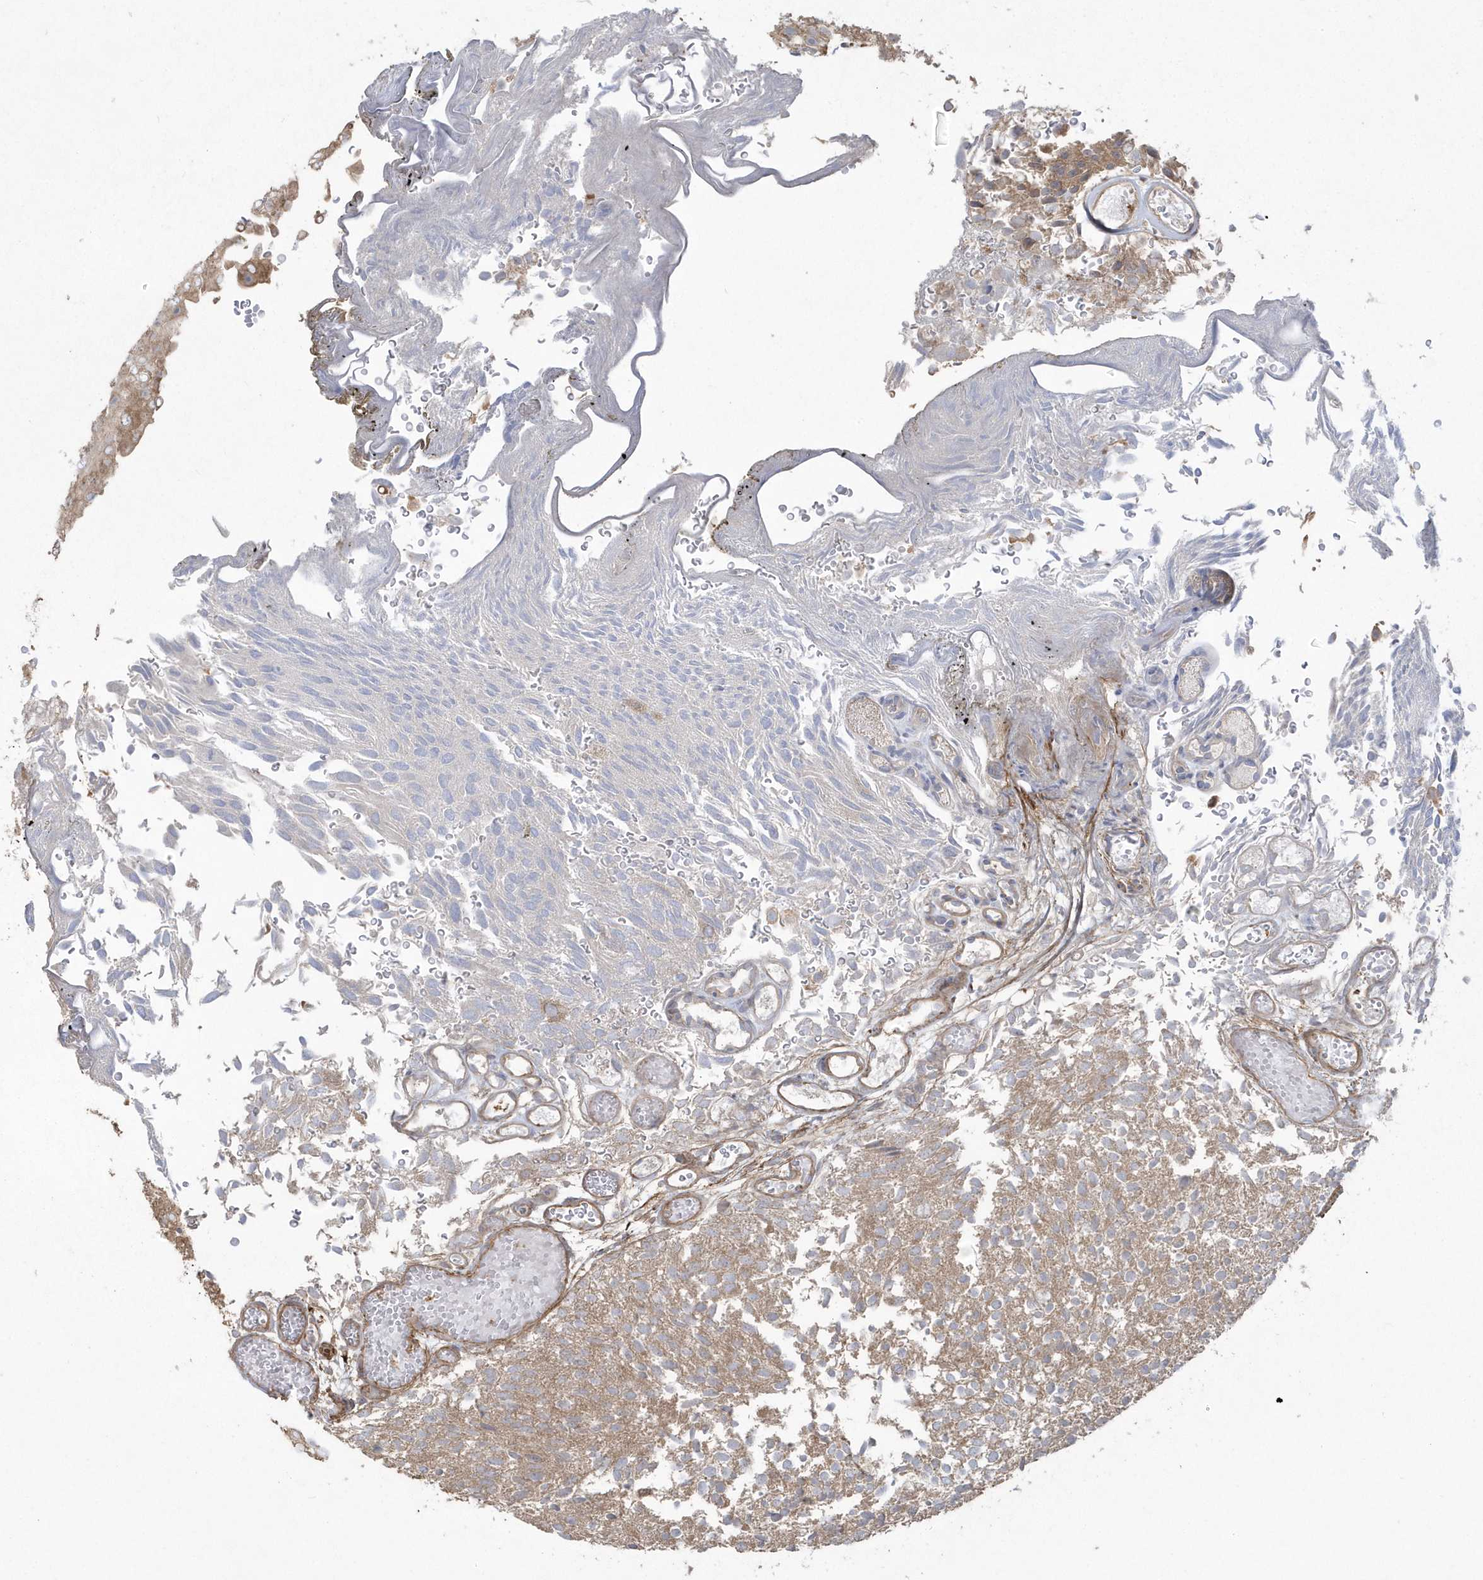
{"staining": {"intensity": "weak", "quantity": "<25%", "location": "cytoplasmic/membranous"}, "tissue": "urothelial cancer", "cell_type": "Tumor cells", "image_type": "cancer", "snomed": [{"axis": "morphology", "description": "Urothelial carcinoma, Low grade"}, {"axis": "topography", "description": "Urinary bladder"}], "caption": "The image reveals no significant staining in tumor cells of urothelial carcinoma (low-grade). (DAB (3,3'-diaminobenzidine) IHC visualized using brightfield microscopy, high magnification).", "gene": "ARMC8", "patient": {"sex": "male", "age": 78}}